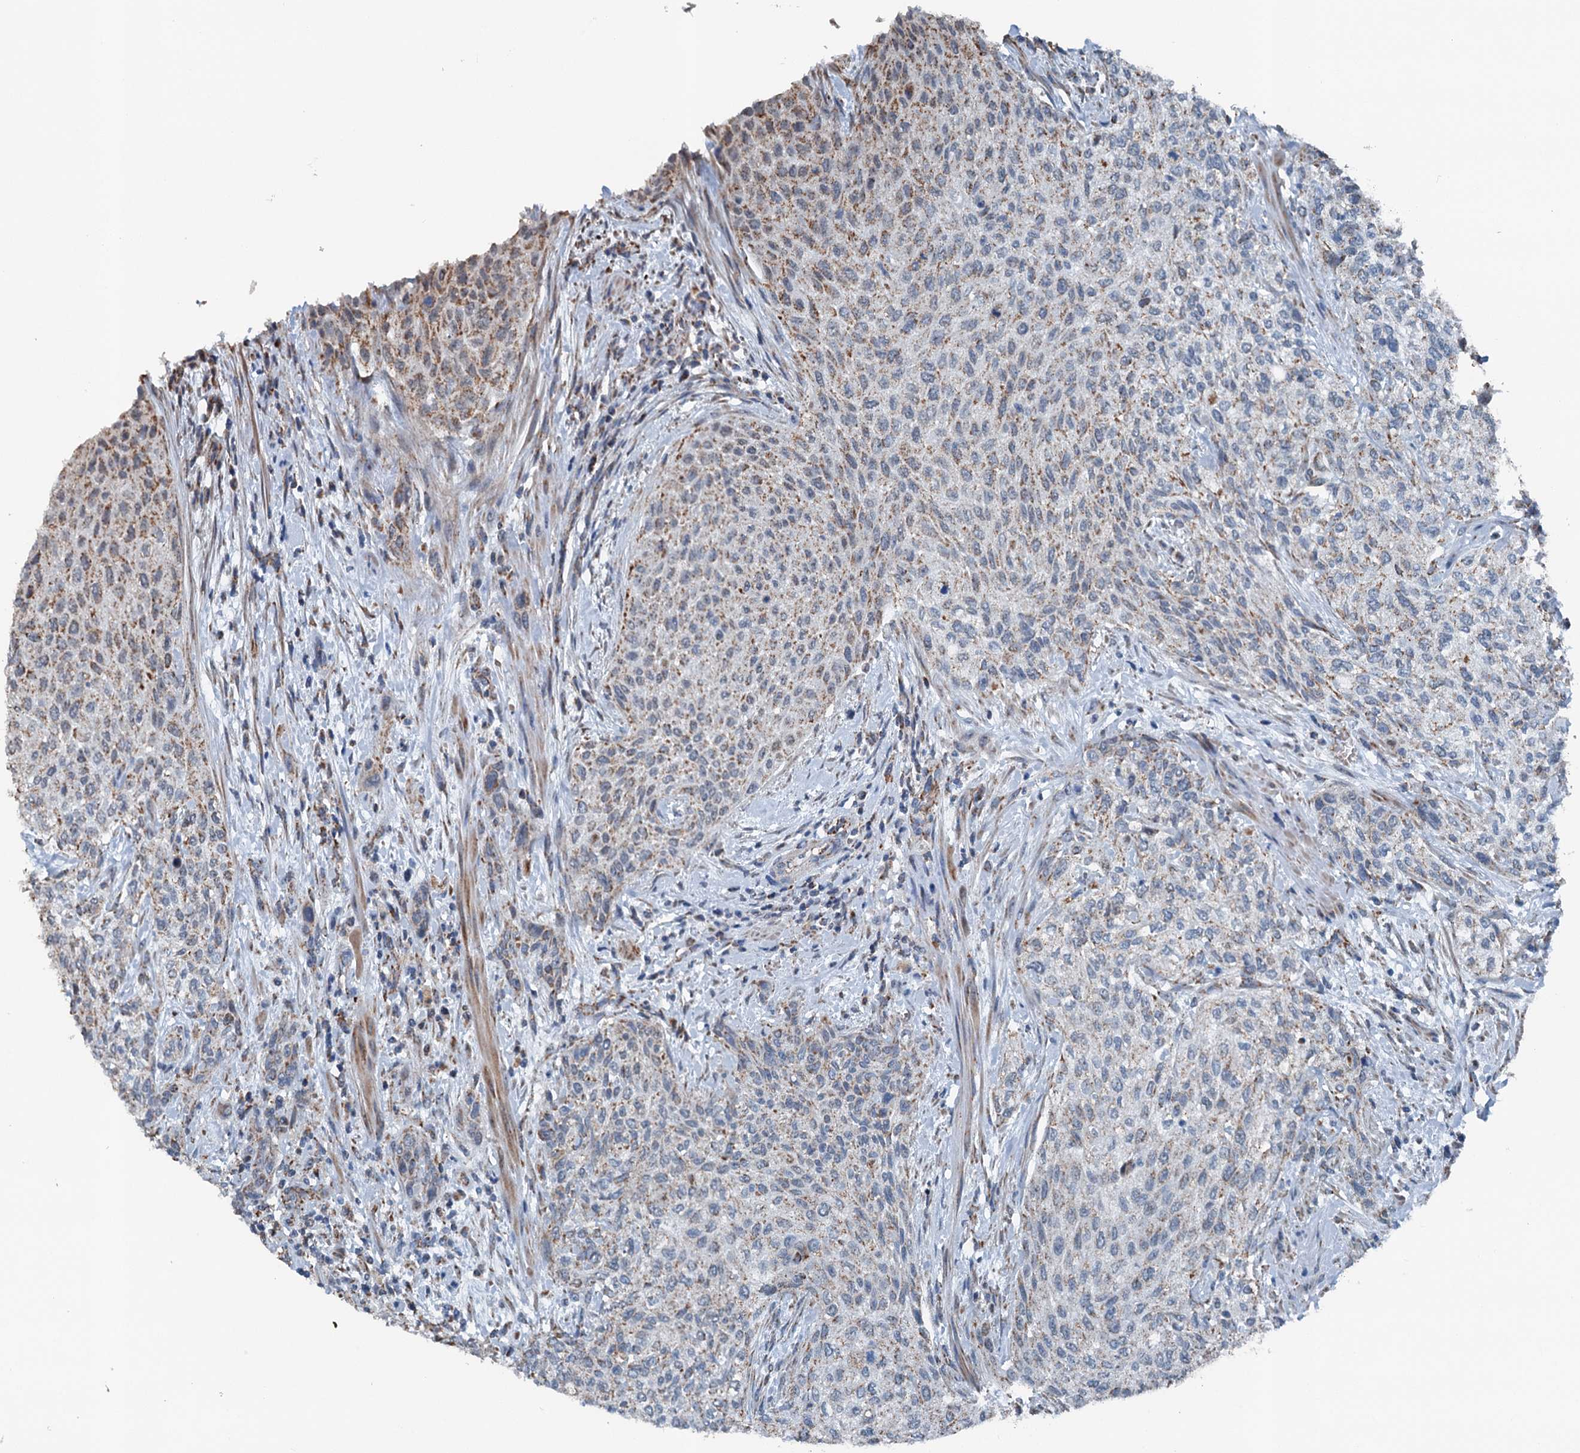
{"staining": {"intensity": "moderate", "quantity": ">75%", "location": "cytoplasmic/membranous"}, "tissue": "urothelial cancer", "cell_type": "Tumor cells", "image_type": "cancer", "snomed": [{"axis": "morphology", "description": "Normal tissue, NOS"}, {"axis": "morphology", "description": "Urothelial carcinoma, NOS"}, {"axis": "topography", "description": "Urinary bladder"}, {"axis": "topography", "description": "Peripheral nerve tissue"}], "caption": "Protein staining of transitional cell carcinoma tissue displays moderate cytoplasmic/membranous staining in about >75% of tumor cells.", "gene": "TRPT1", "patient": {"sex": "male", "age": 35}}